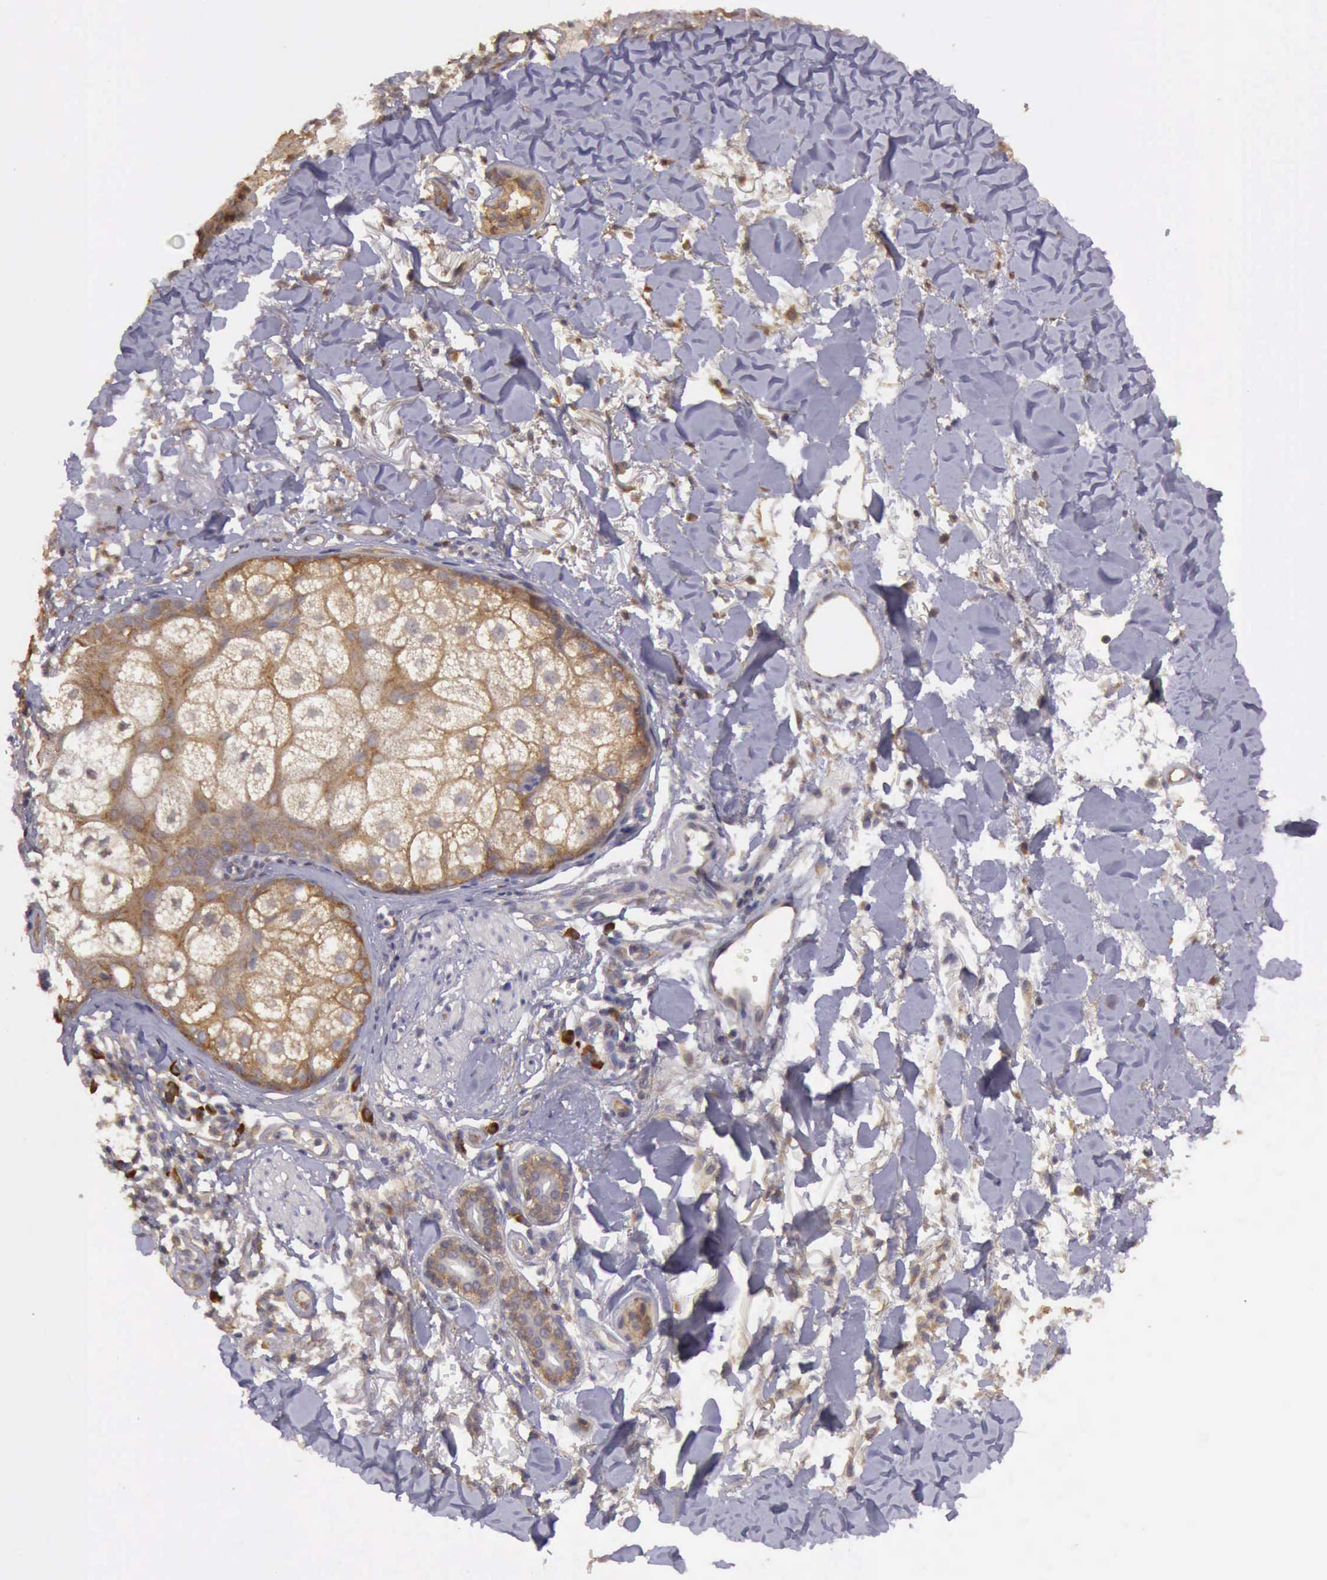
{"staining": {"intensity": "moderate", "quantity": ">75%", "location": "cytoplasmic/membranous"}, "tissue": "skin cancer", "cell_type": "Tumor cells", "image_type": "cancer", "snomed": [{"axis": "morphology", "description": "Basal cell carcinoma"}, {"axis": "topography", "description": "Skin"}], "caption": "IHC of skin cancer reveals medium levels of moderate cytoplasmic/membranous staining in approximately >75% of tumor cells.", "gene": "EIF5", "patient": {"sex": "female", "age": 81}}